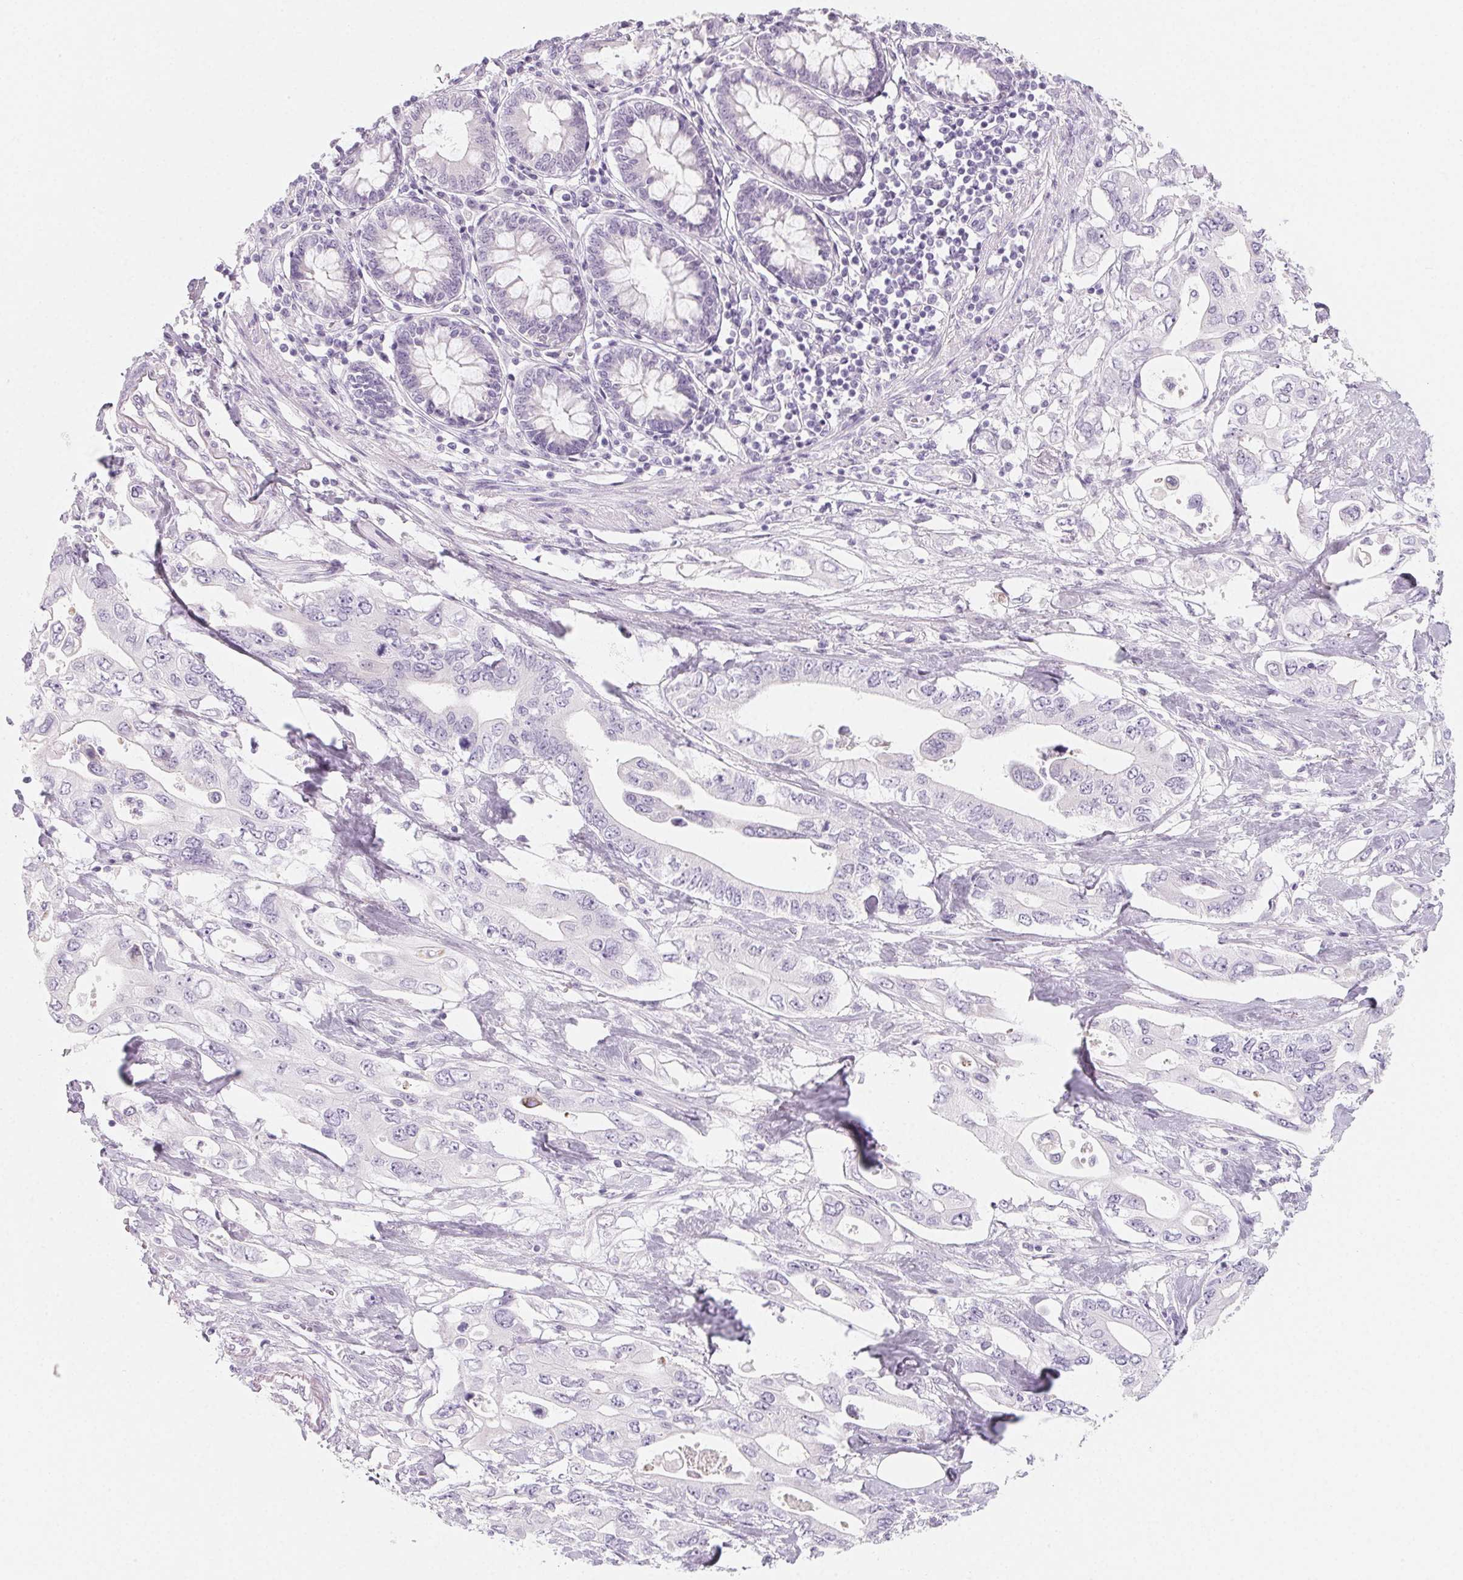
{"staining": {"intensity": "negative", "quantity": "none", "location": "none"}, "tissue": "pancreatic cancer", "cell_type": "Tumor cells", "image_type": "cancer", "snomed": [{"axis": "morphology", "description": "Adenocarcinoma, NOS"}, {"axis": "topography", "description": "Pancreas"}], "caption": "IHC of adenocarcinoma (pancreatic) exhibits no staining in tumor cells.", "gene": "SH3GL2", "patient": {"sex": "female", "age": 63}}